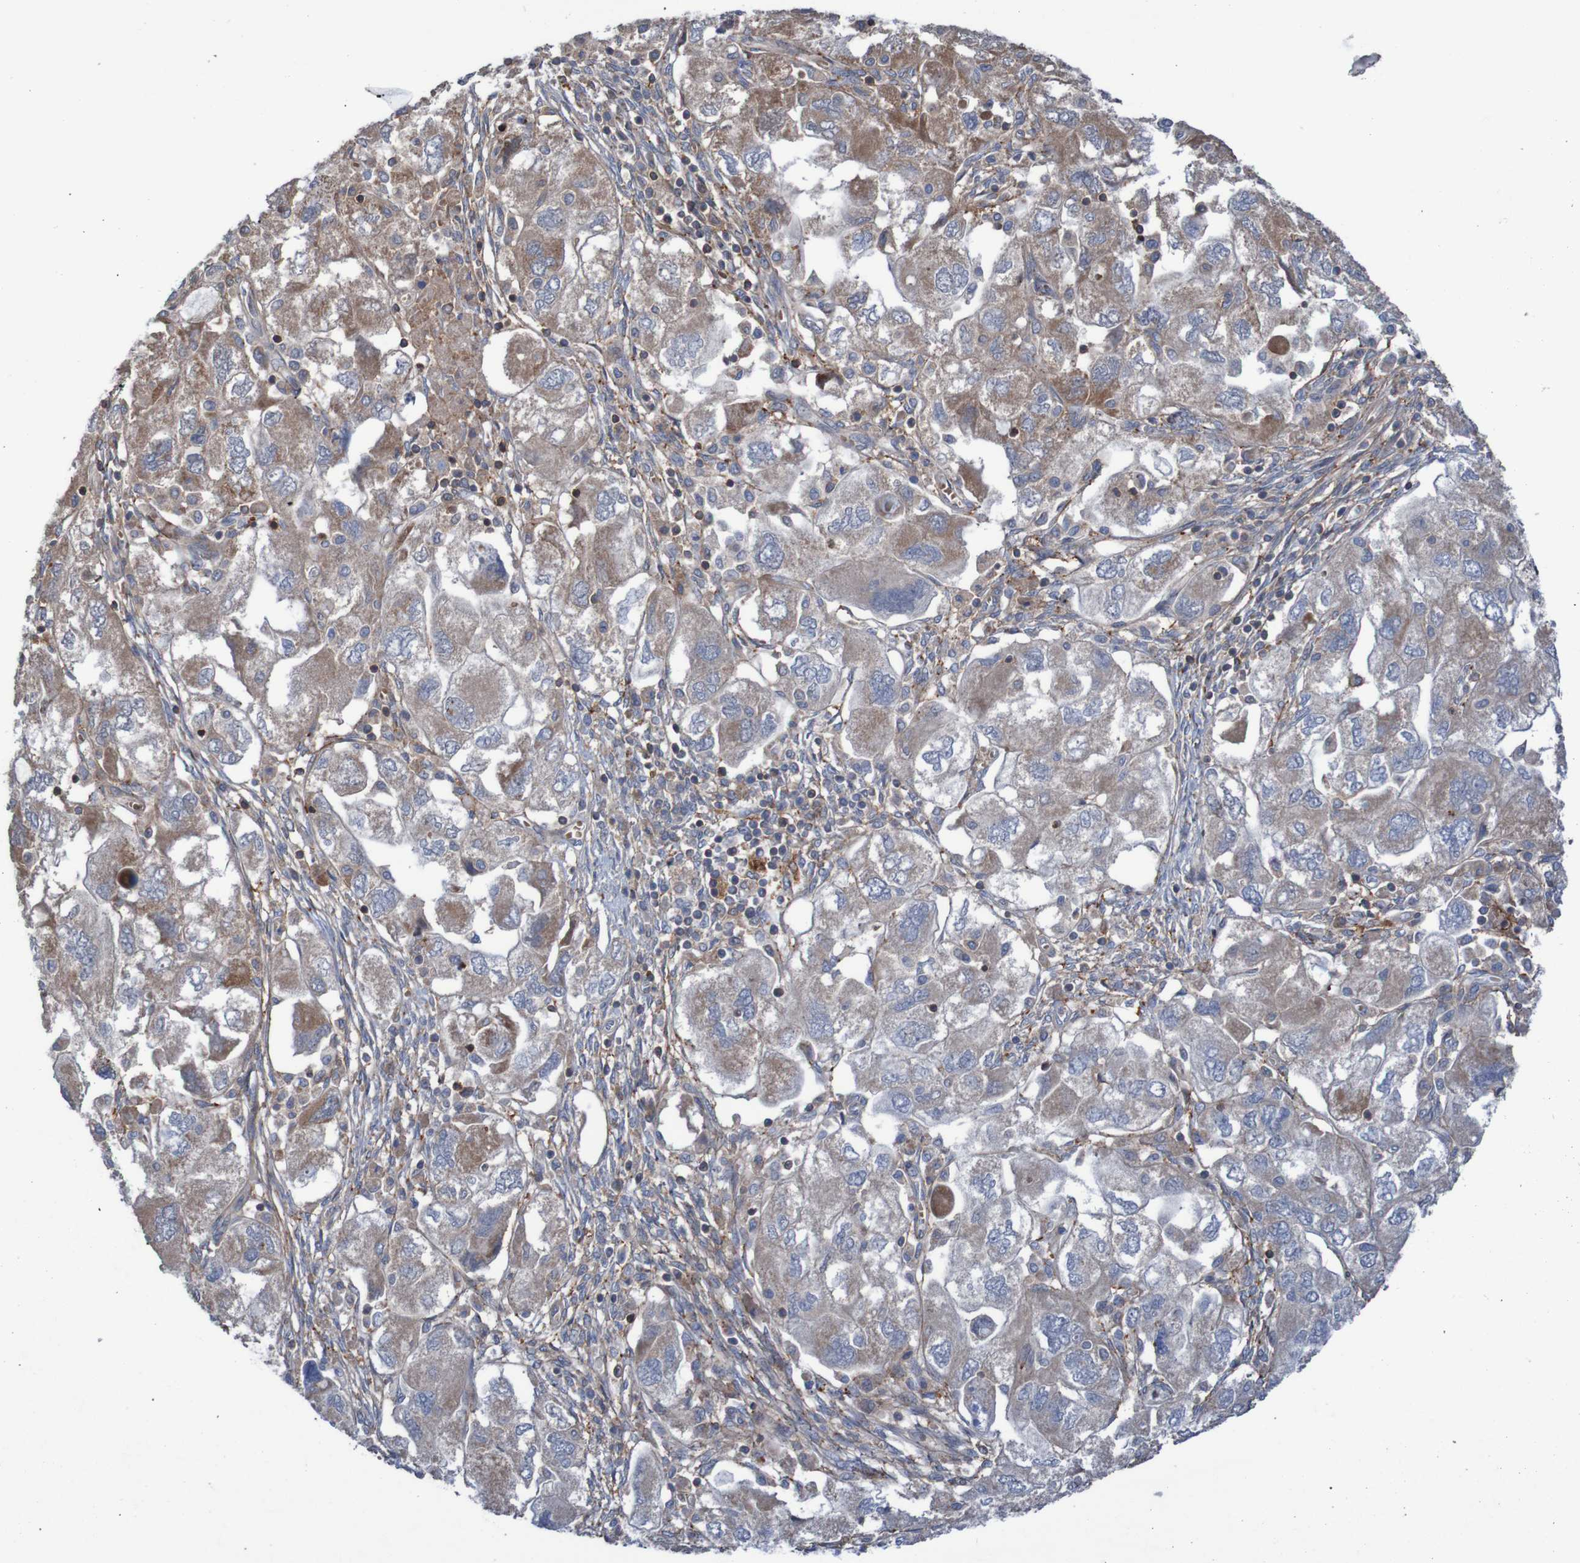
{"staining": {"intensity": "moderate", "quantity": ">75%", "location": "cytoplasmic/membranous"}, "tissue": "ovarian cancer", "cell_type": "Tumor cells", "image_type": "cancer", "snomed": [{"axis": "morphology", "description": "Carcinoma, NOS"}, {"axis": "morphology", "description": "Cystadenocarcinoma, serous, NOS"}, {"axis": "topography", "description": "Ovary"}], "caption": "Ovarian cancer (serous cystadenocarcinoma) tissue displays moderate cytoplasmic/membranous staining in about >75% of tumor cells", "gene": "PDGFB", "patient": {"sex": "female", "age": 69}}